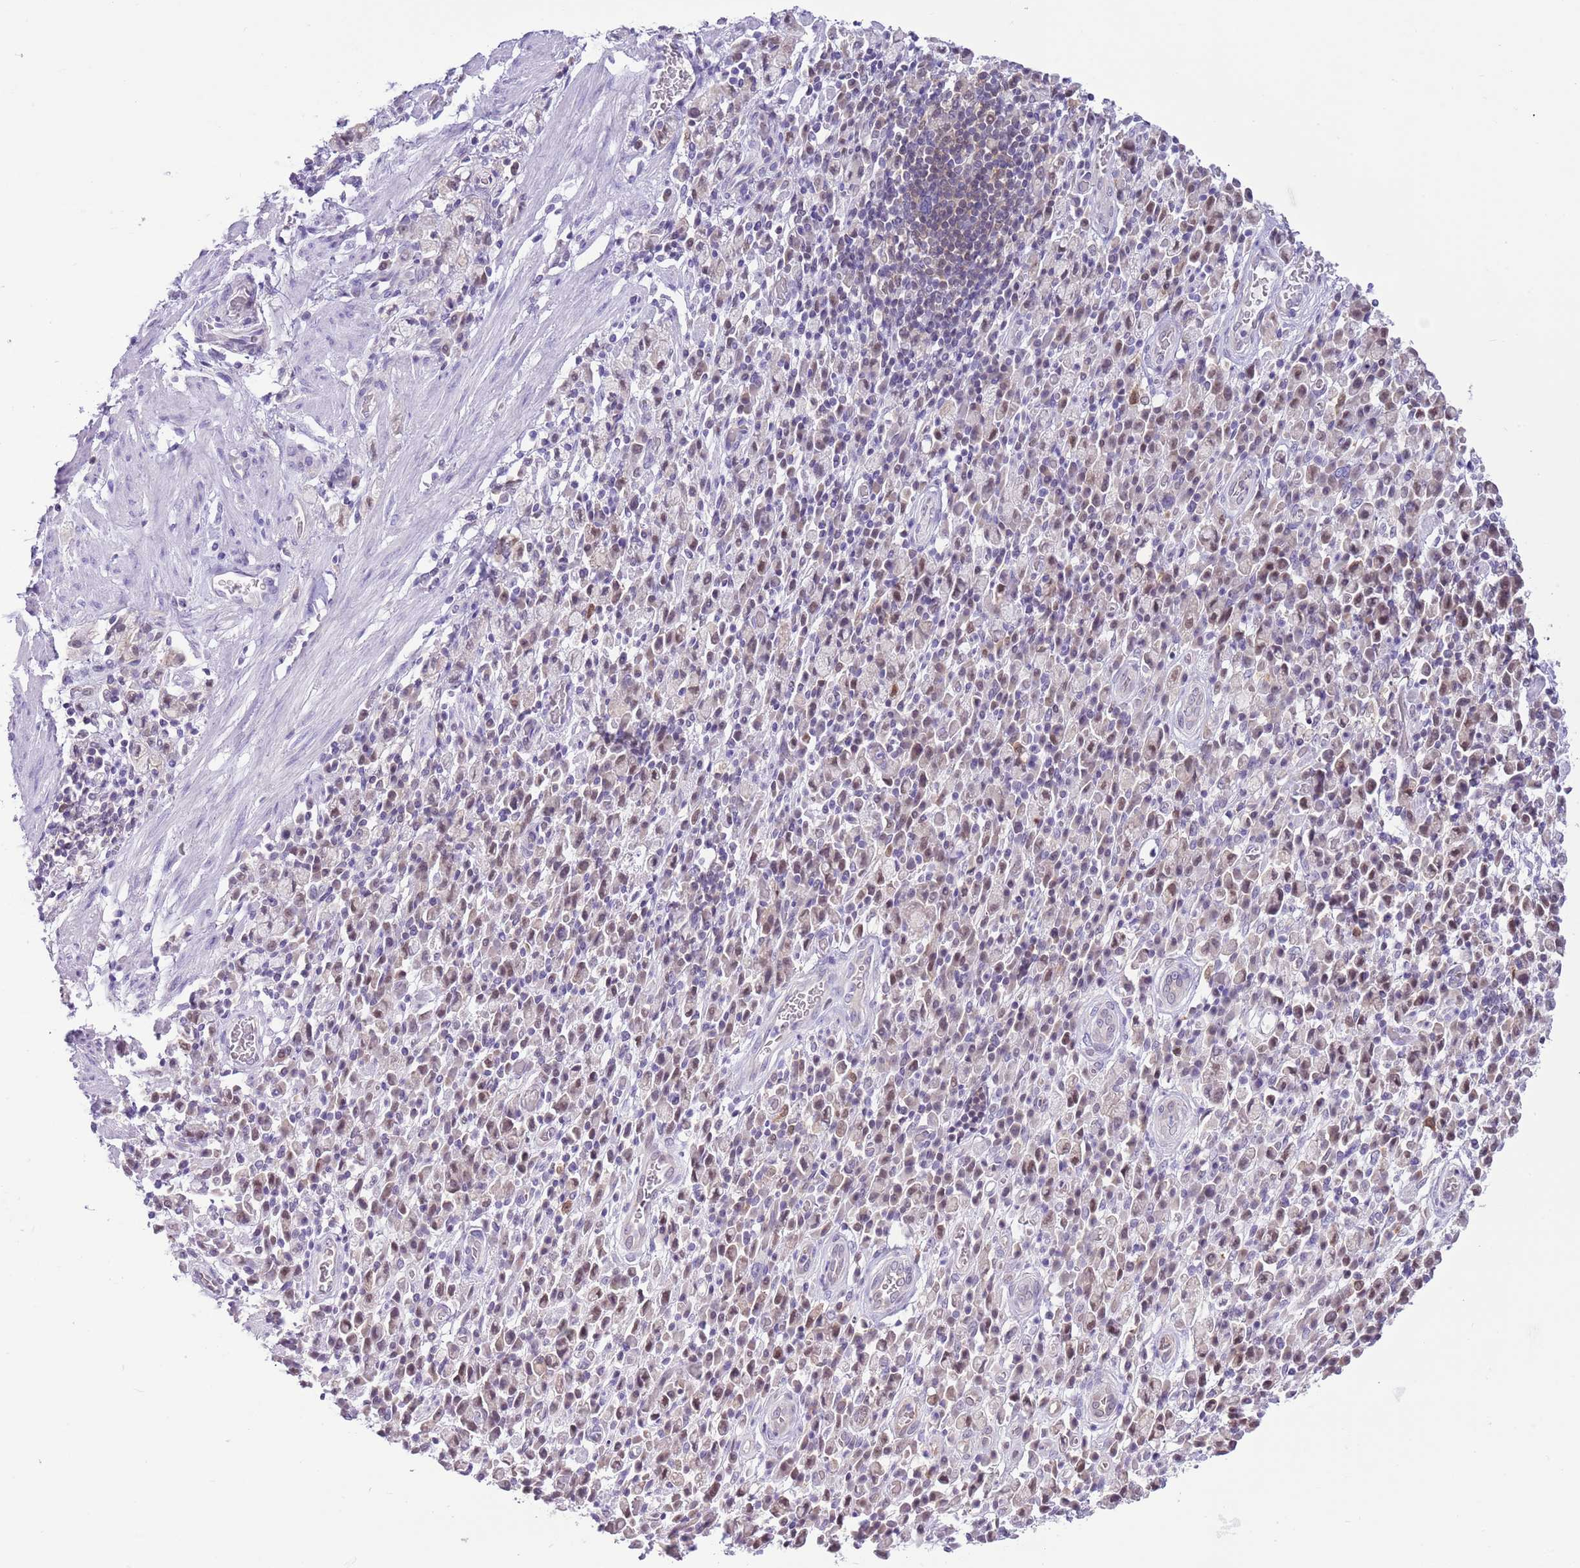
{"staining": {"intensity": "weak", "quantity": ">75%", "location": "nuclear"}, "tissue": "stomach cancer", "cell_type": "Tumor cells", "image_type": "cancer", "snomed": [{"axis": "morphology", "description": "Adenocarcinoma, NOS"}, {"axis": "topography", "description": "Stomach"}], "caption": "Adenocarcinoma (stomach) stained with a brown dye exhibits weak nuclear positive staining in about >75% of tumor cells.", "gene": "DDI2", "patient": {"sex": "male", "age": 77}}